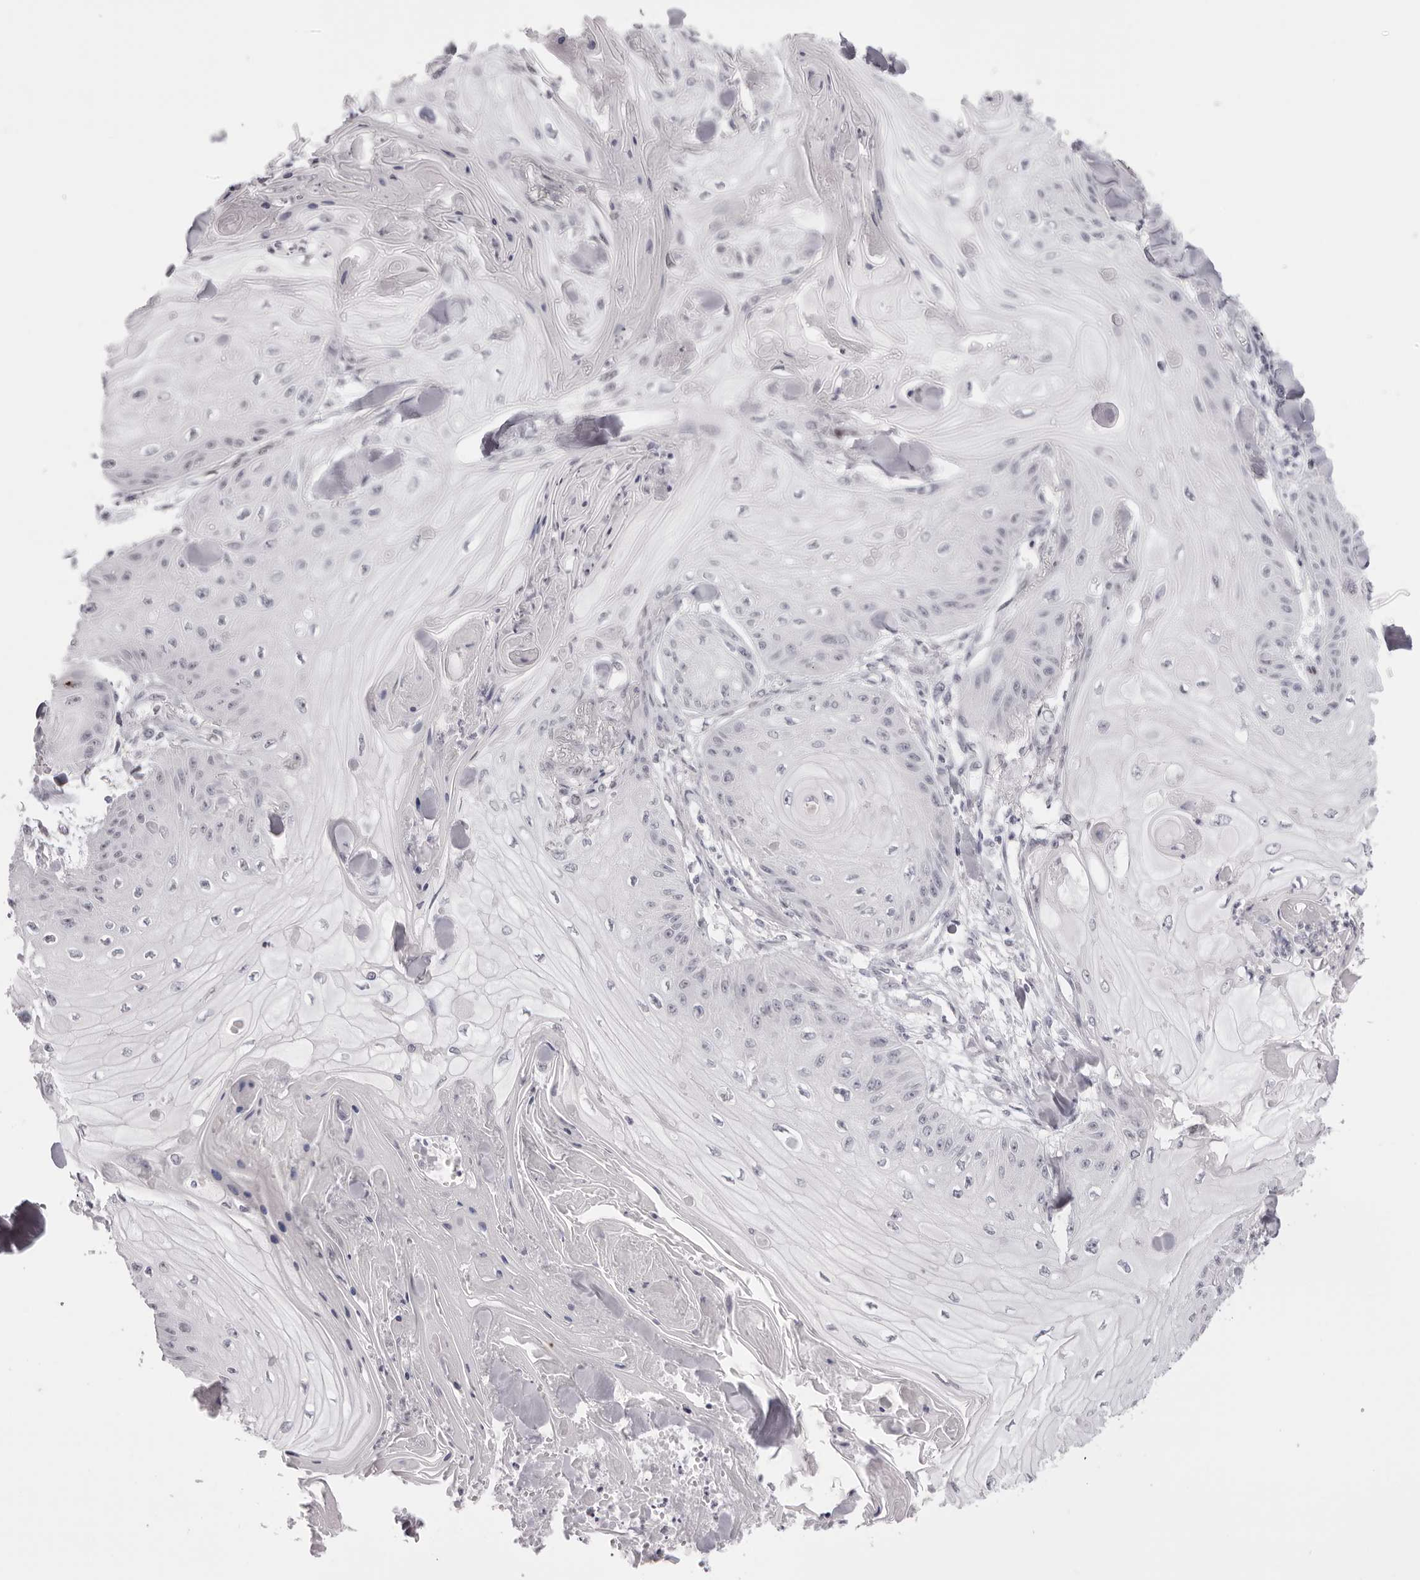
{"staining": {"intensity": "negative", "quantity": "none", "location": "none"}, "tissue": "skin cancer", "cell_type": "Tumor cells", "image_type": "cancer", "snomed": [{"axis": "morphology", "description": "Squamous cell carcinoma, NOS"}, {"axis": "topography", "description": "Skin"}], "caption": "The immunohistochemistry (IHC) micrograph has no significant expression in tumor cells of skin squamous cell carcinoma tissue. (DAB IHC with hematoxylin counter stain).", "gene": "MAFK", "patient": {"sex": "male", "age": 74}}